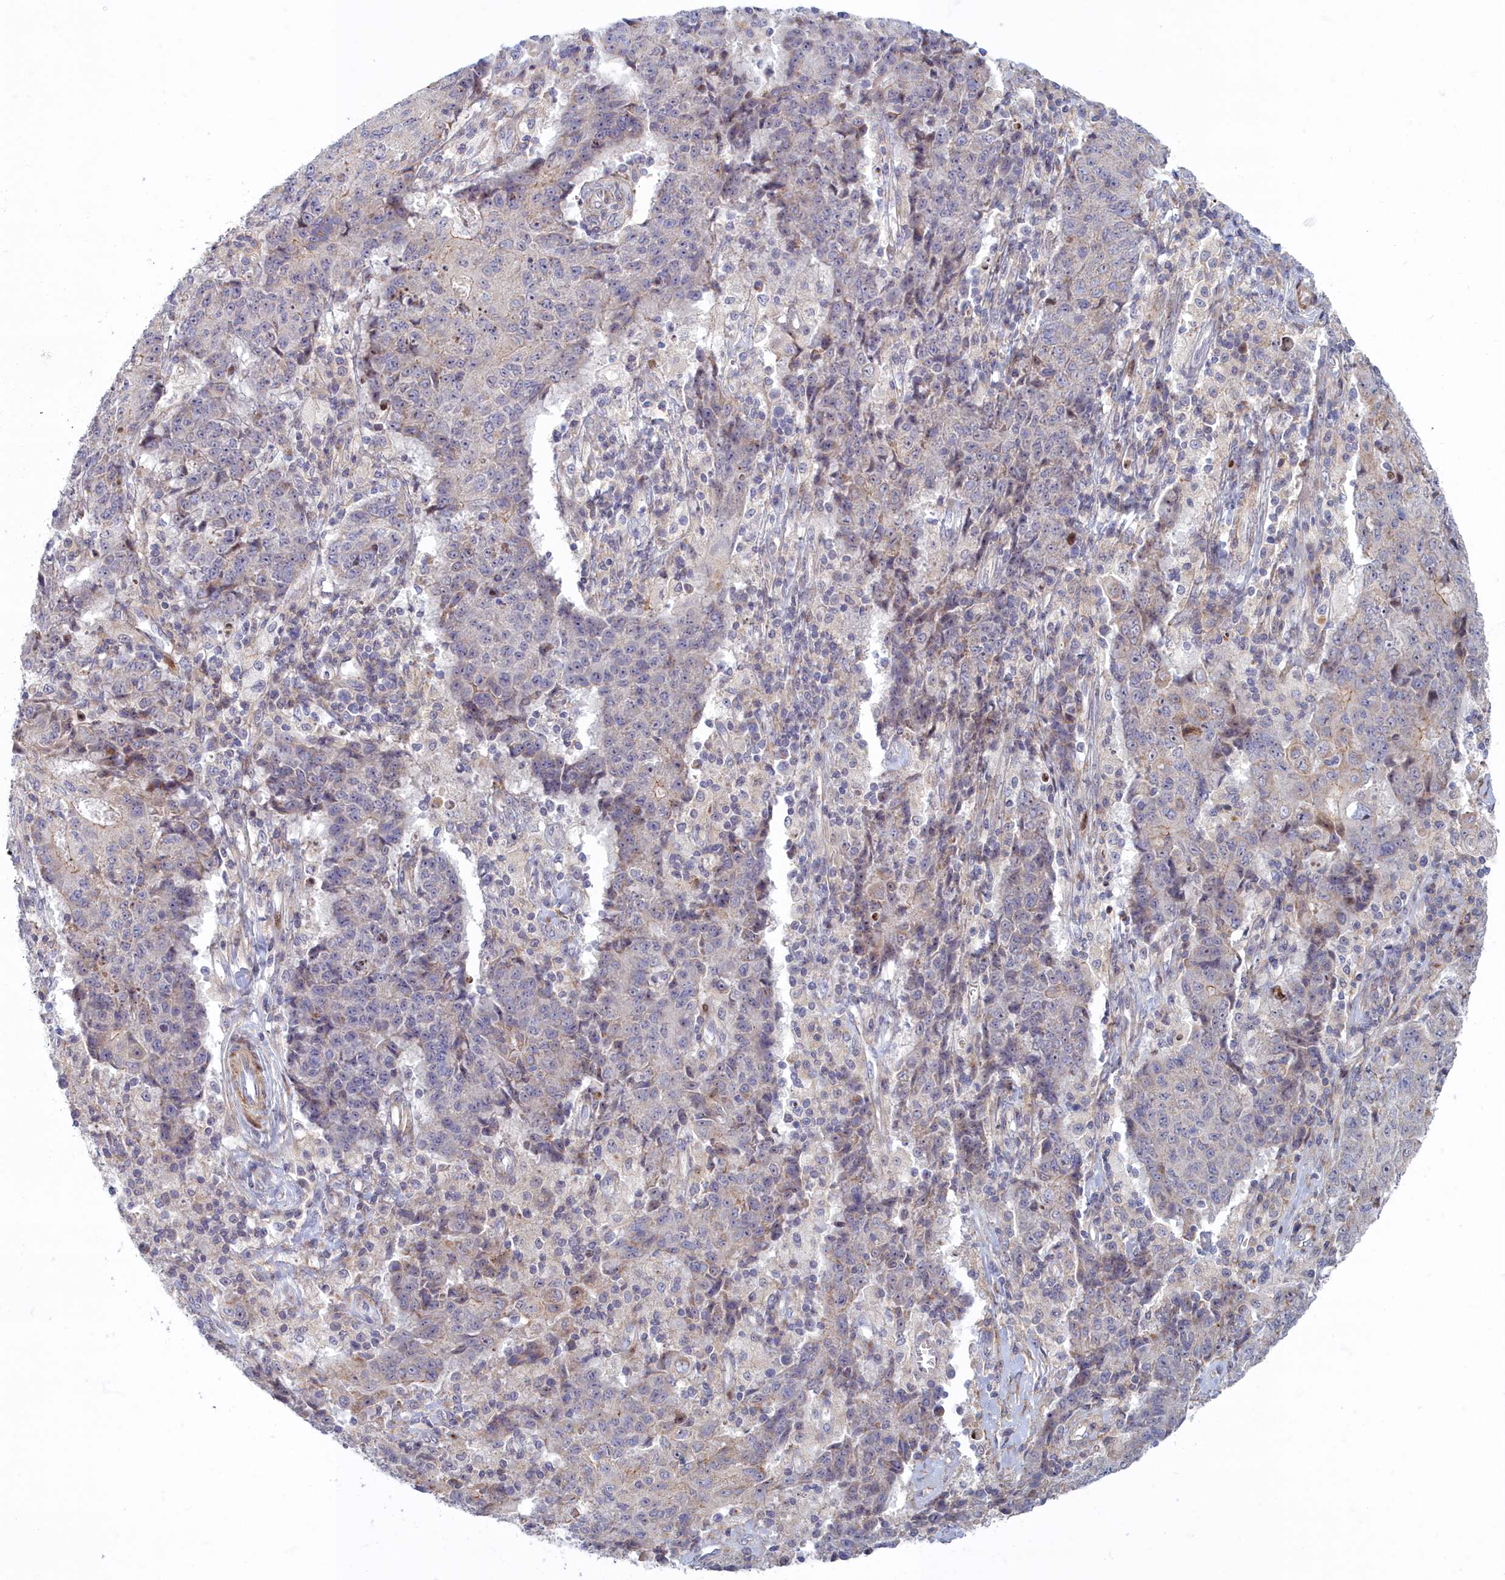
{"staining": {"intensity": "negative", "quantity": "none", "location": "none"}, "tissue": "ovarian cancer", "cell_type": "Tumor cells", "image_type": "cancer", "snomed": [{"axis": "morphology", "description": "Carcinoma, endometroid"}, {"axis": "topography", "description": "Ovary"}], "caption": "A photomicrograph of ovarian cancer (endometroid carcinoma) stained for a protein exhibits no brown staining in tumor cells.", "gene": "C15orf40", "patient": {"sex": "female", "age": 42}}